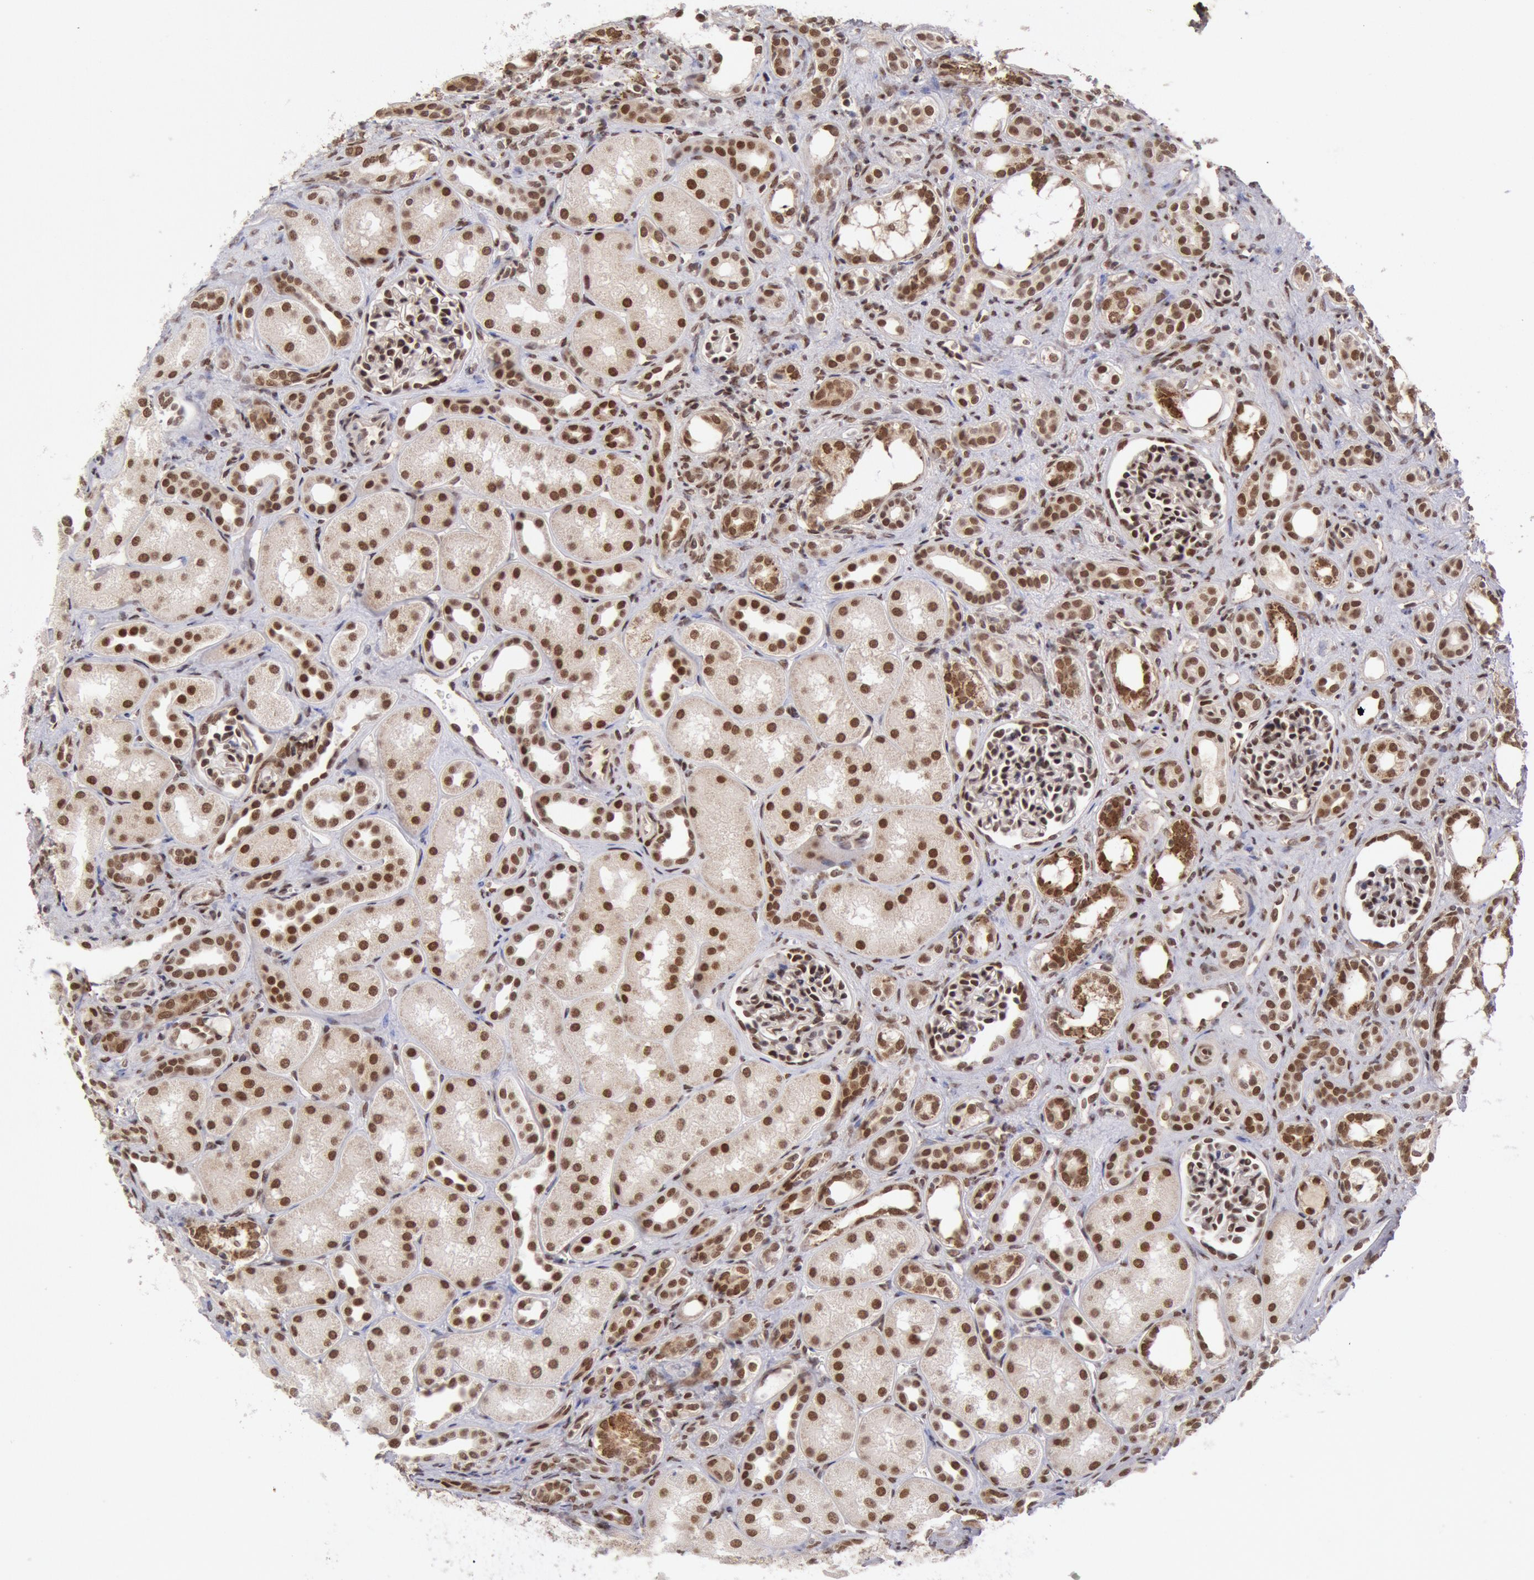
{"staining": {"intensity": "strong", "quantity": "25%-75%", "location": "nuclear"}, "tissue": "kidney", "cell_type": "Cells in glomeruli", "image_type": "normal", "snomed": [{"axis": "morphology", "description": "Normal tissue, NOS"}, {"axis": "topography", "description": "Kidney"}], "caption": "Protein expression analysis of normal kidney shows strong nuclear positivity in approximately 25%-75% of cells in glomeruli. Nuclei are stained in blue.", "gene": "CDKN2B", "patient": {"sex": "male", "age": 7}}